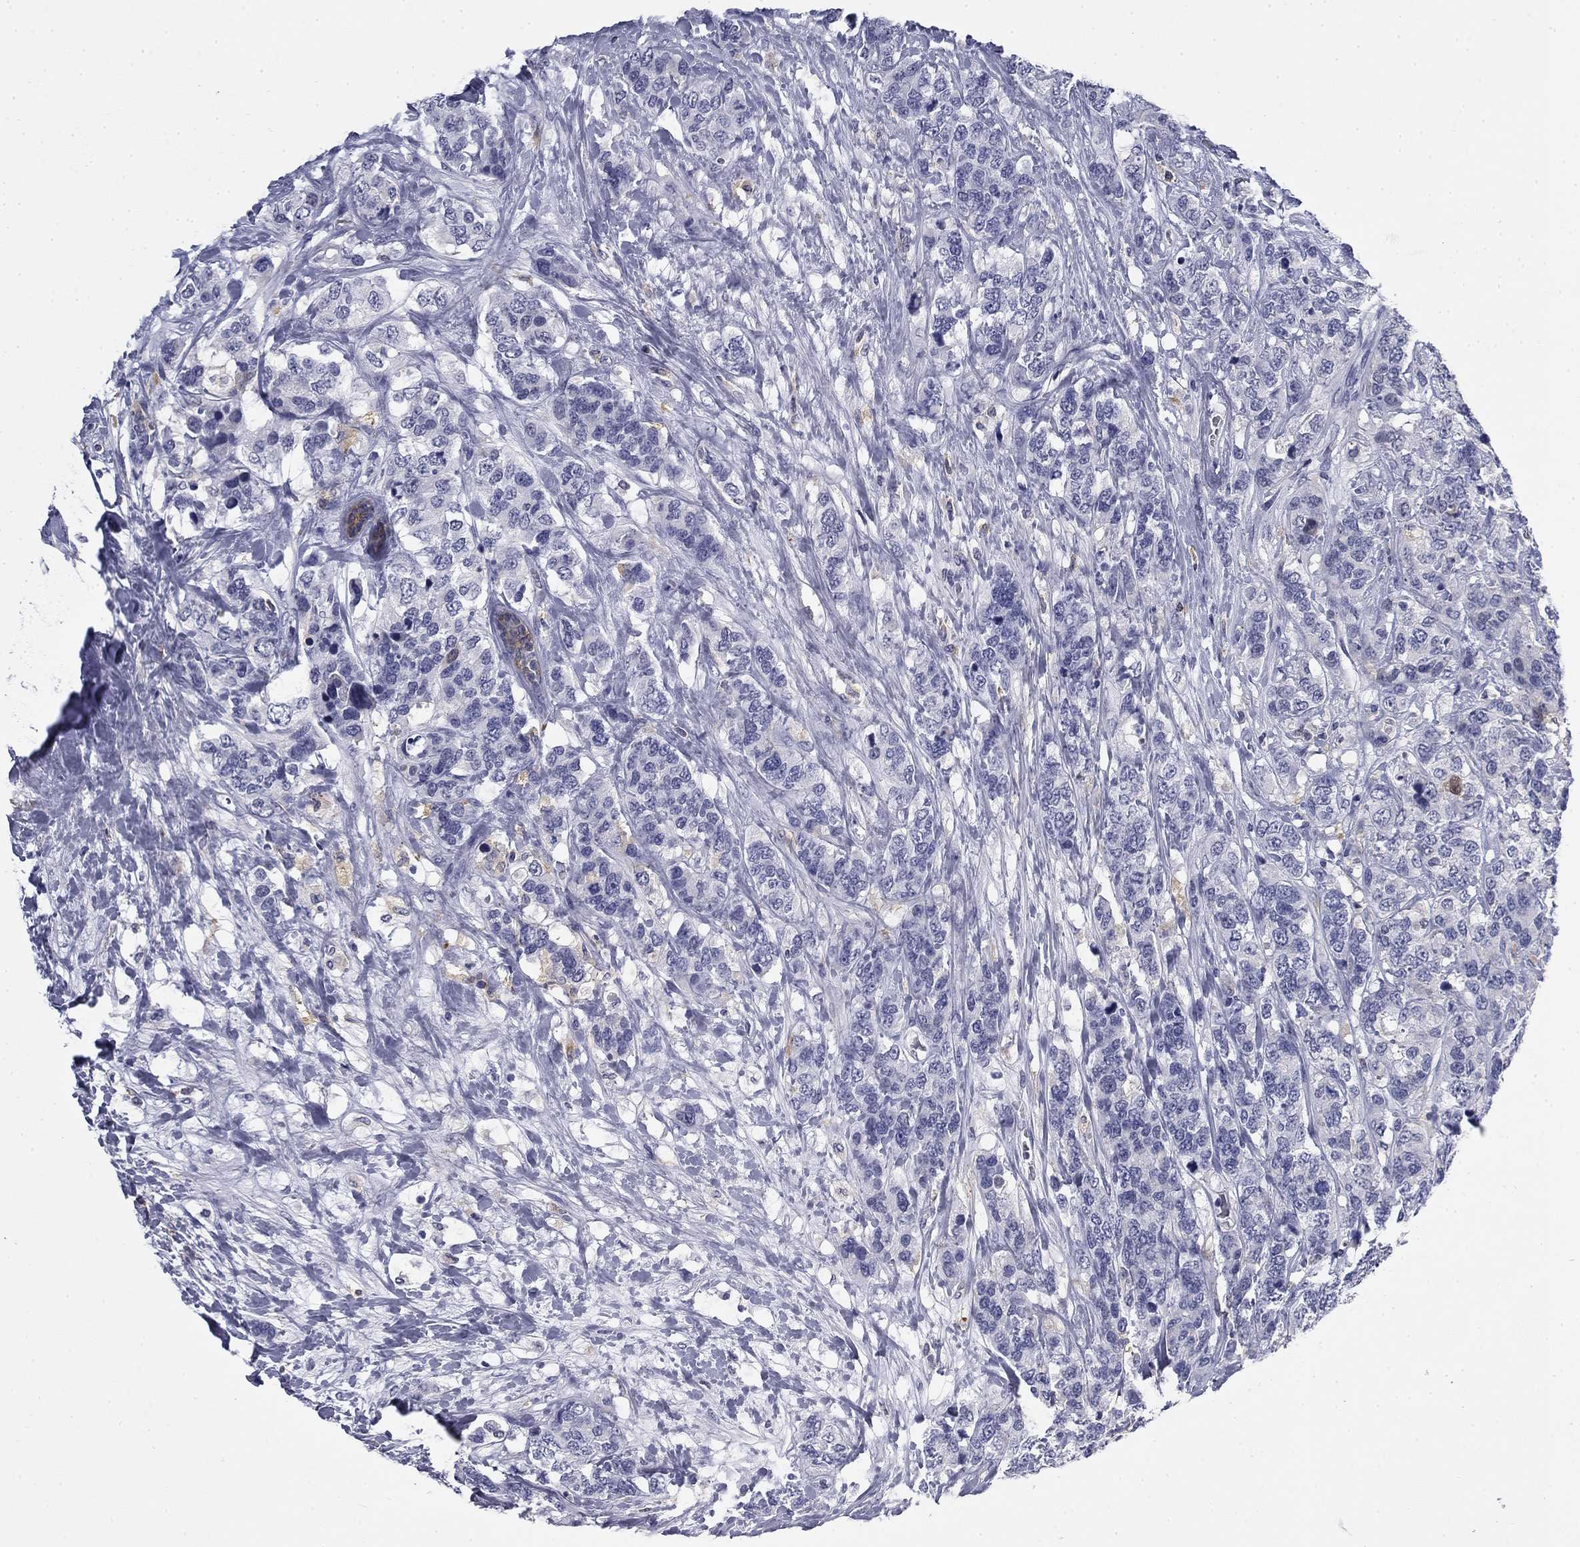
{"staining": {"intensity": "negative", "quantity": "none", "location": "none"}, "tissue": "breast cancer", "cell_type": "Tumor cells", "image_type": "cancer", "snomed": [{"axis": "morphology", "description": "Lobular carcinoma"}, {"axis": "topography", "description": "Breast"}], "caption": "There is no significant expression in tumor cells of breast cancer (lobular carcinoma). (Immunohistochemistry (ihc), brightfield microscopy, high magnification).", "gene": "BCL2L14", "patient": {"sex": "female", "age": 59}}